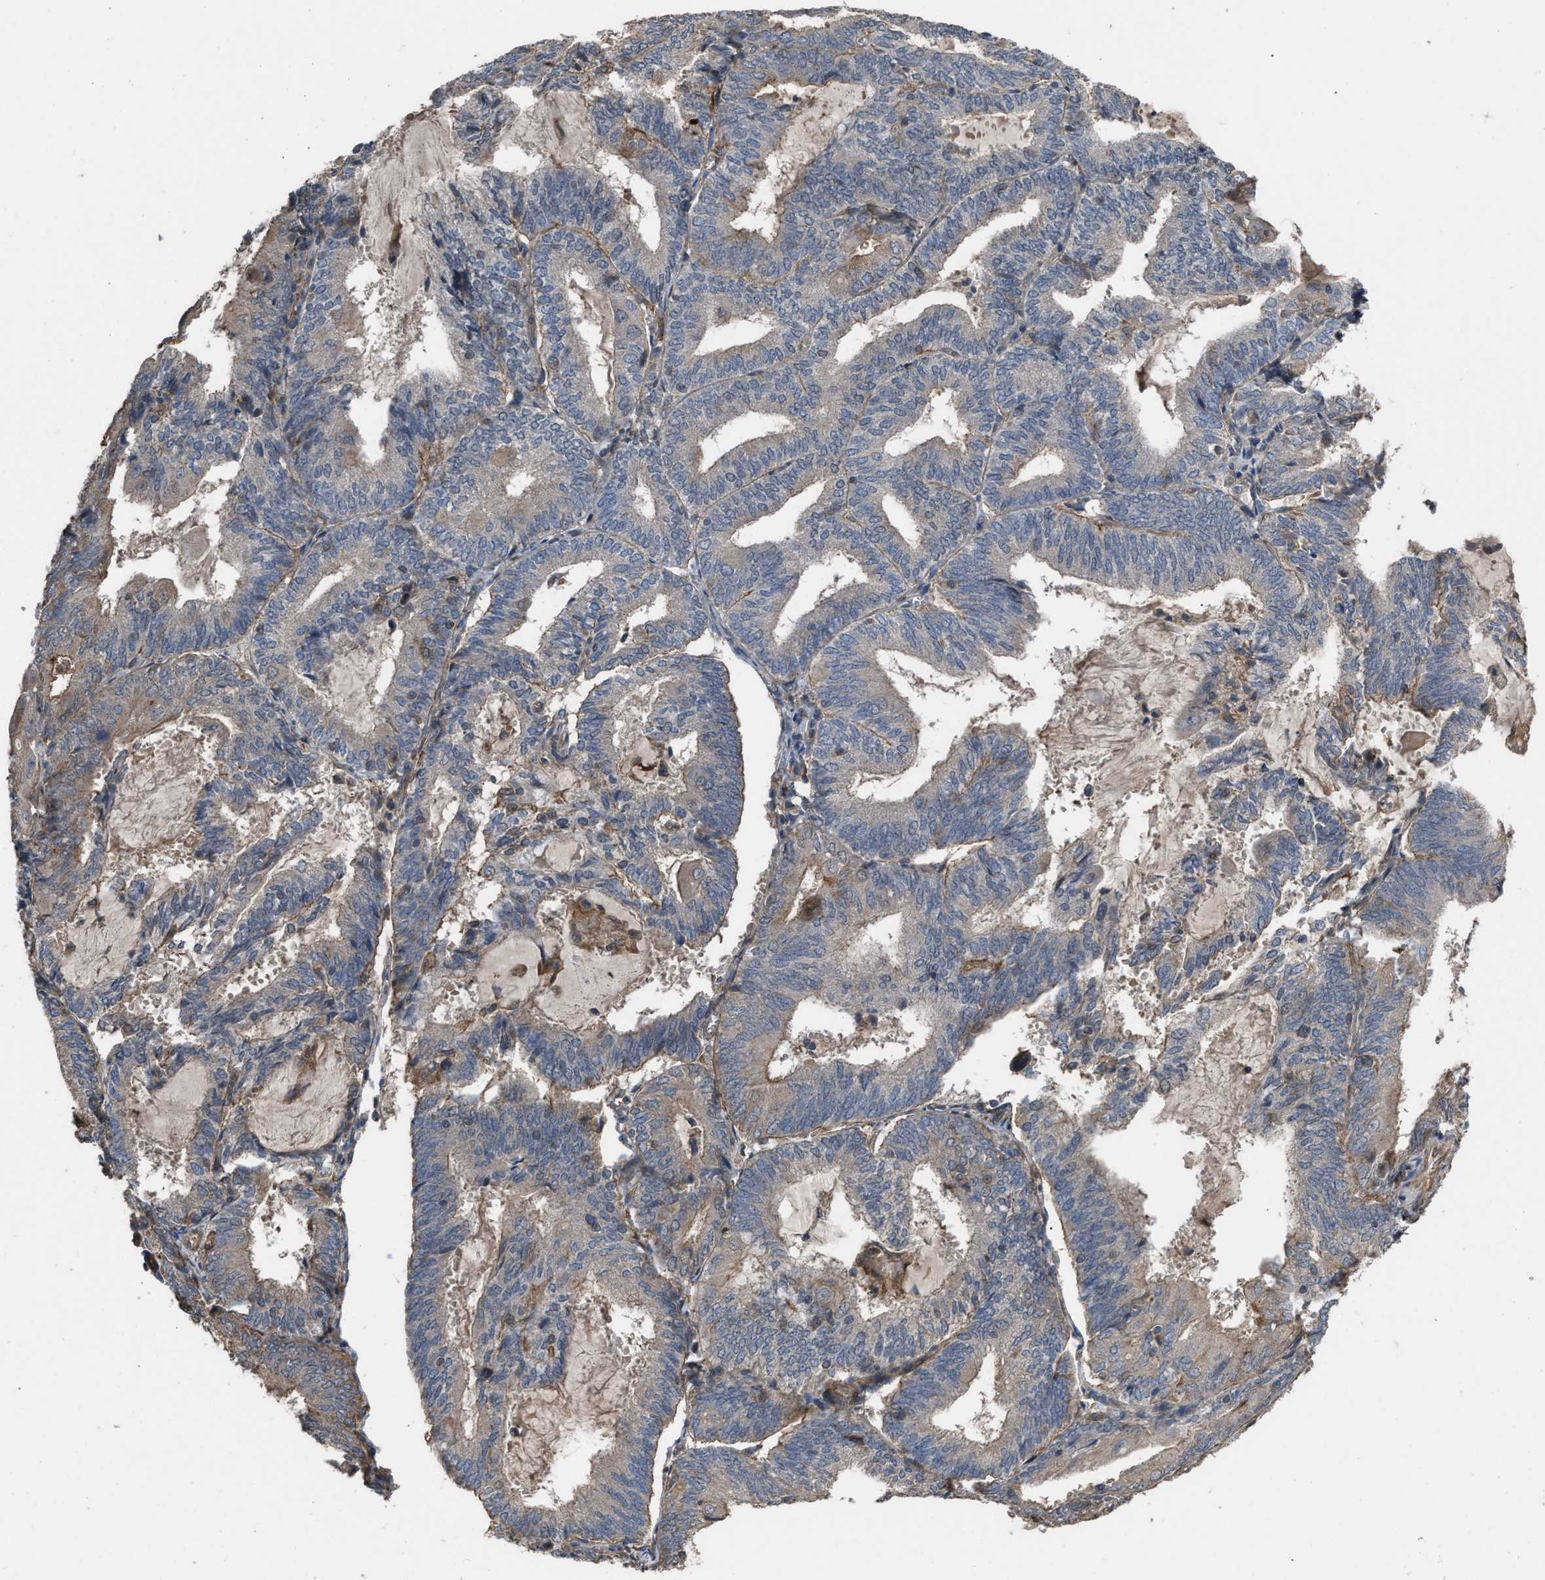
{"staining": {"intensity": "weak", "quantity": "25%-75%", "location": "cytoplasmic/membranous"}, "tissue": "endometrial cancer", "cell_type": "Tumor cells", "image_type": "cancer", "snomed": [{"axis": "morphology", "description": "Adenocarcinoma, NOS"}, {"axis": "topography", "description": "Endometrium"}], "caption": "Adenocarcinoma (endometrial) was stained to show a protein in brown. There is low levels of weak cytoplasmic/membranous positivity in about 25%-75% of tumor cells.", "gene": "UTRN", "patient": {"sex": "female", "age": 81}}